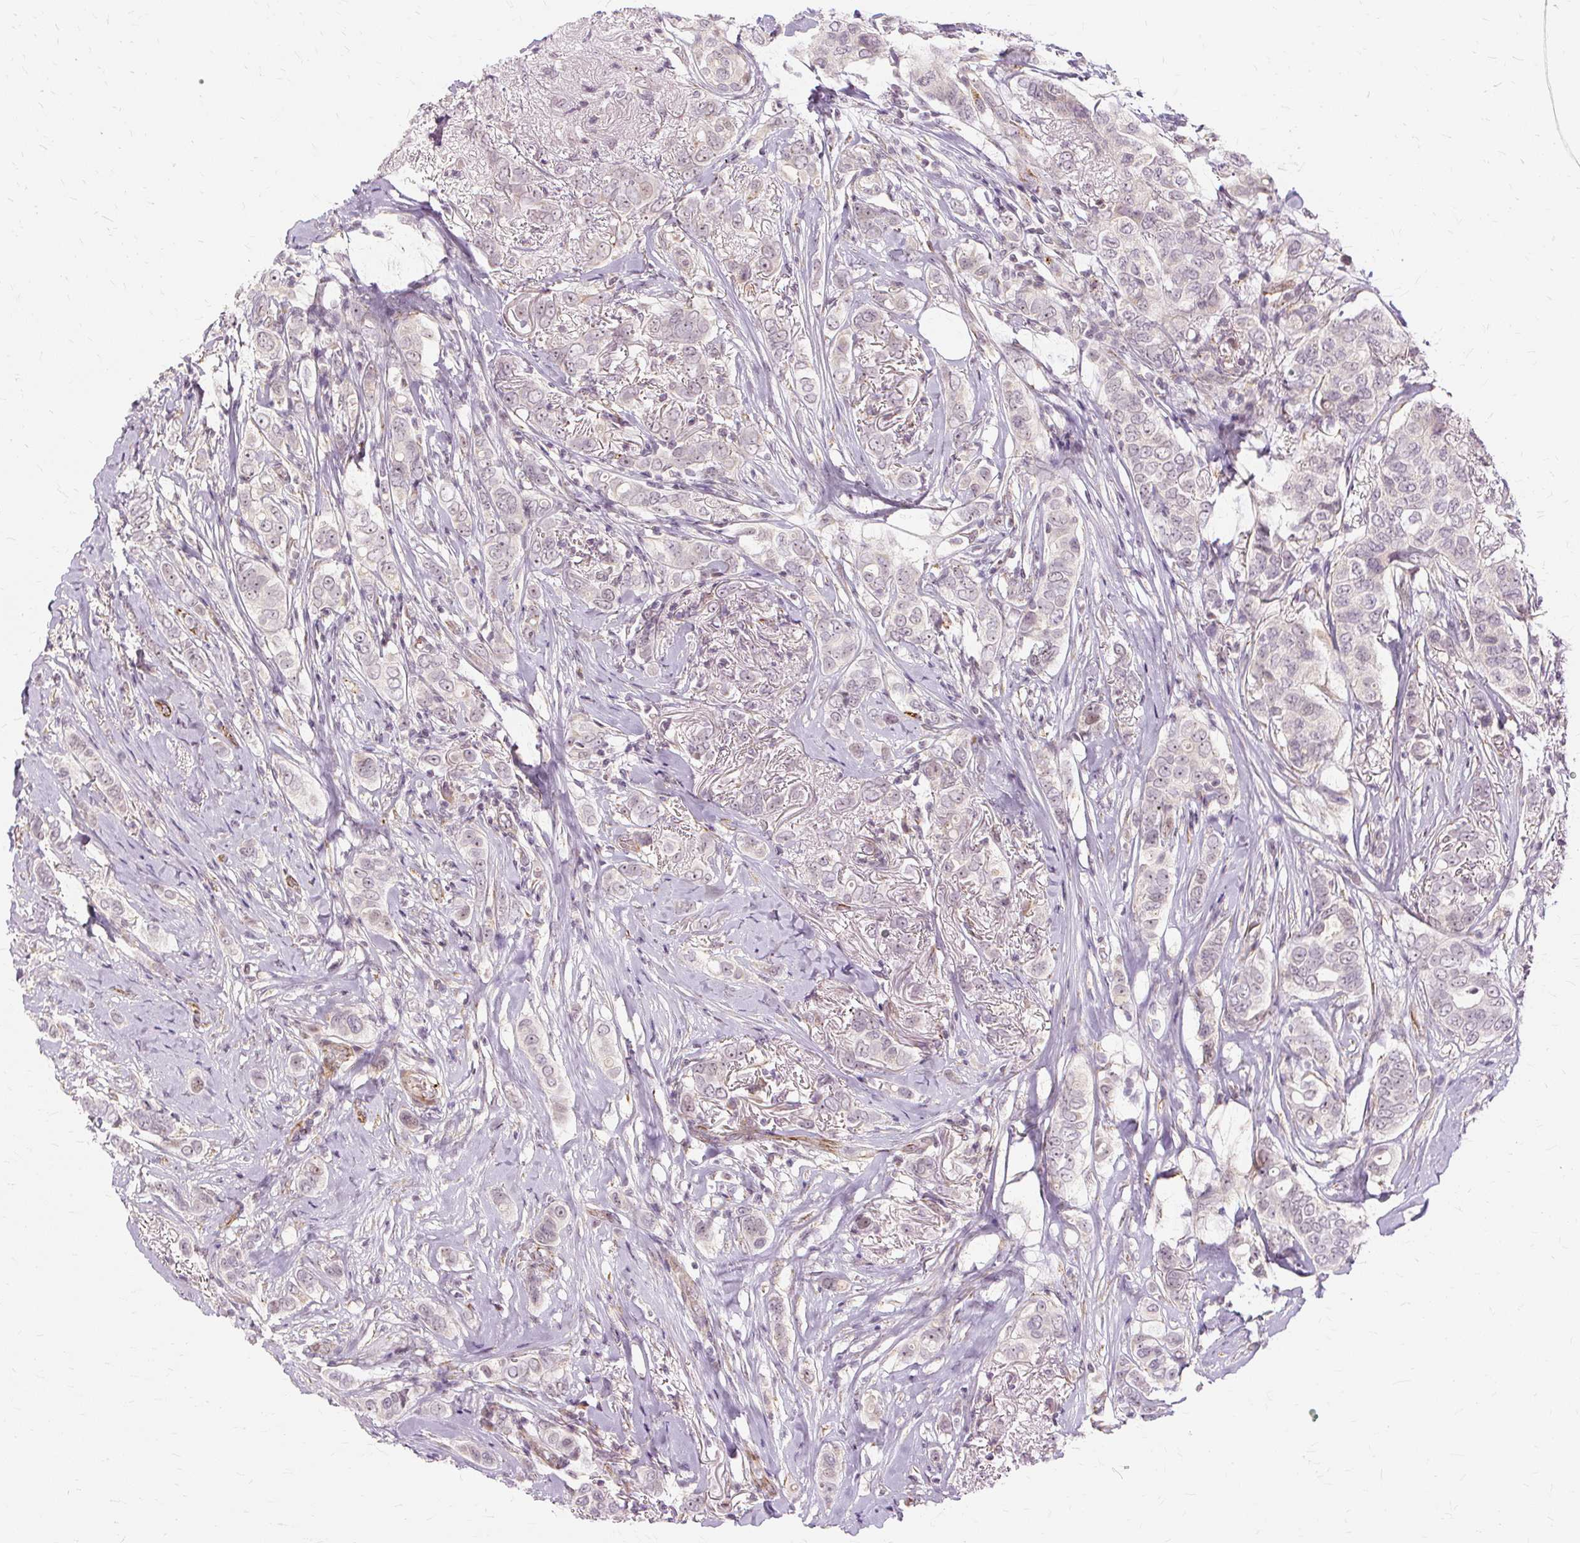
{"staining": {"intensity": "weak", "quantity": "<25%", "location": "nuclear"}, "tissue": "breast cancer", "cell_type": "Tumor cells", "image_type": "cancer", "snomed": [{"axis": "morphology", "description": "Lobular carcinoma"}, {"axis": "topography", "description": "Breast"}], "caption": "Tumor cells are negative for brown protein staining in breast lobular carcinoma.", "gene": "MMACHC", "patient": {"sex": "female", "age": 51}}